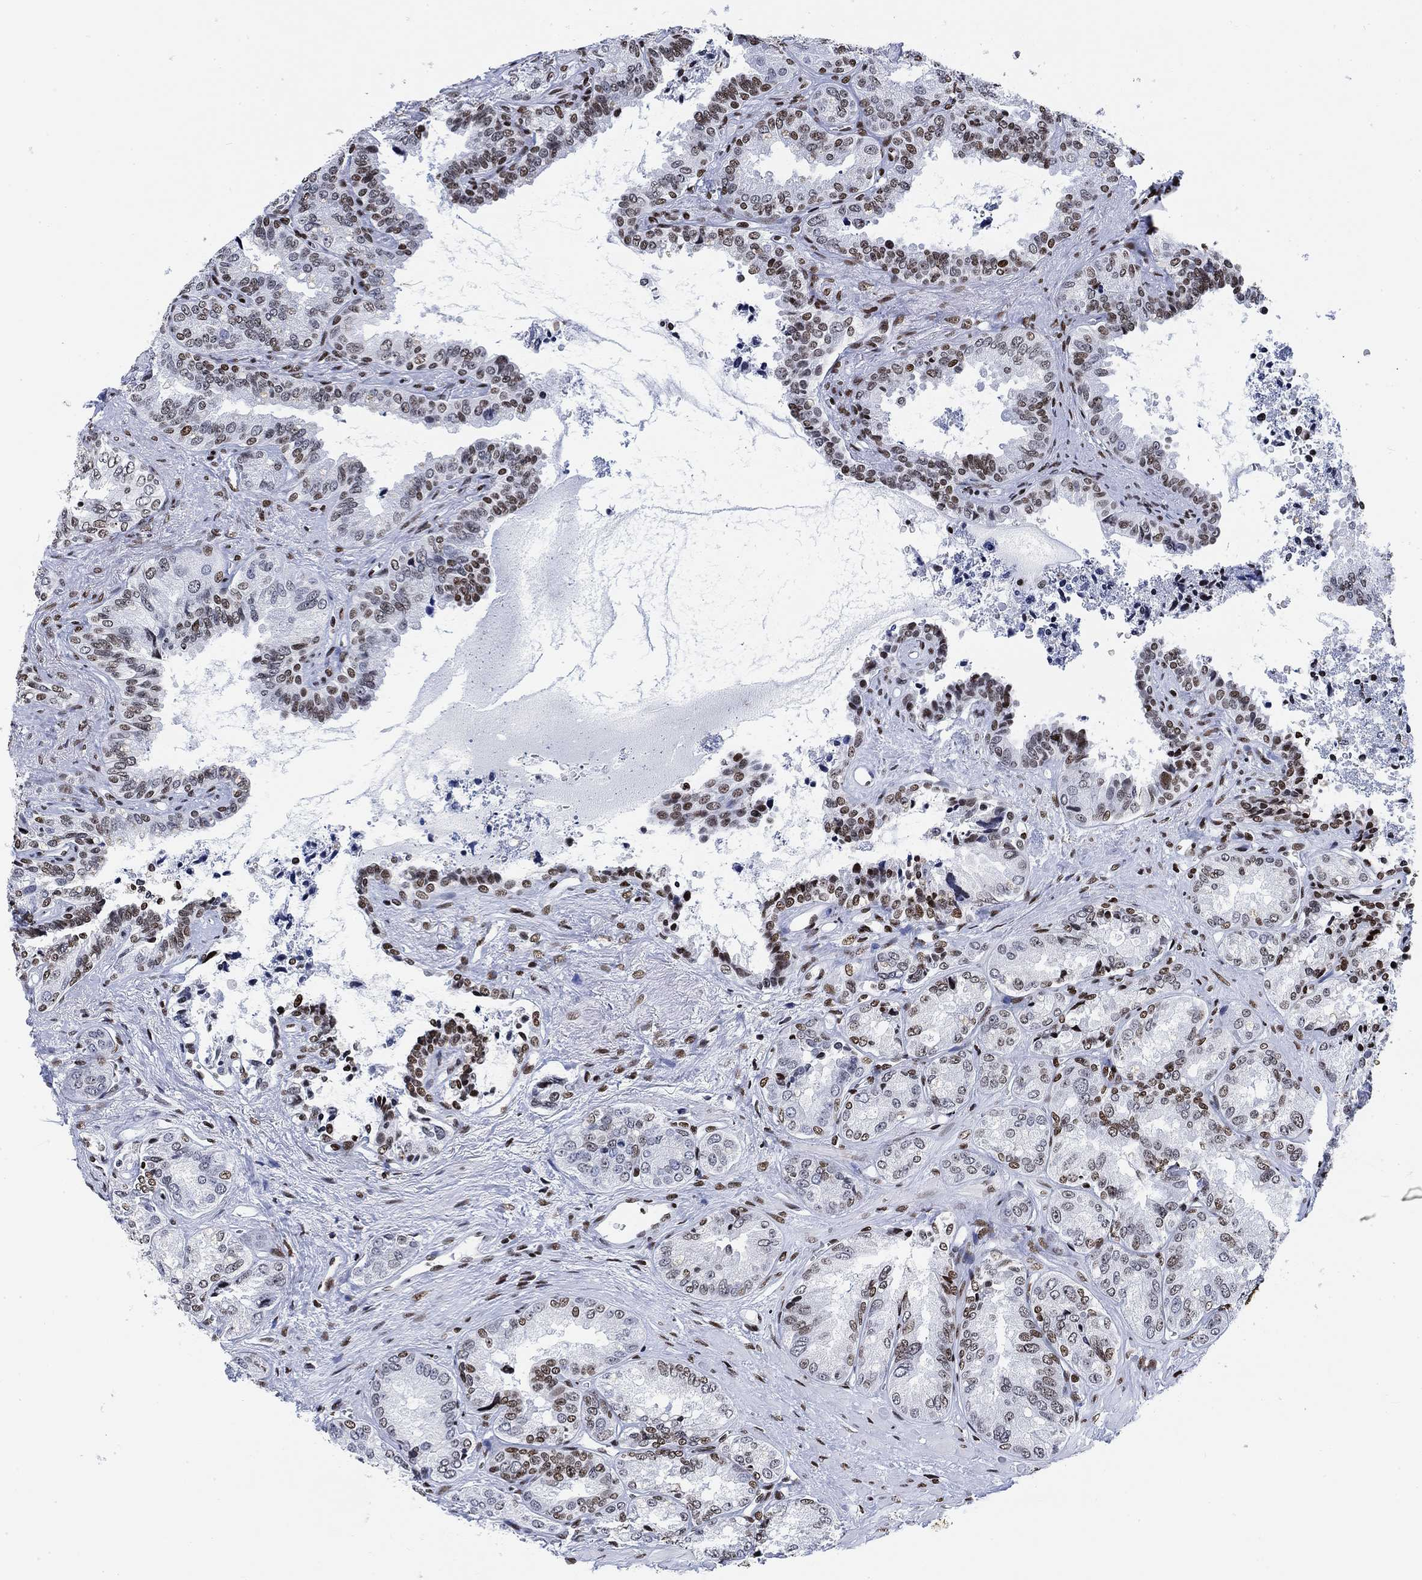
{"staining": {"intensity": "moderate", "quantity": "25%-75%", "location": "nuclear"}, "tissue": "epididymis", "cell_type": "Glandular cells", "image_type": "normal", "snomed": [{"axis": "morphology", "description": "Normal tissue, NOS"}, {"axis": "topography", "description": "Seminal veicle"}, {"axis": "topography", "description": "Epididymis"}], "caption": "This is a histology image of immunohistochemistry staining of benign epididymis, which shows moderate staining in the nuclear of glandular cells.", "gene": "H1", "patient": {"sex": "male", "age": 63}}